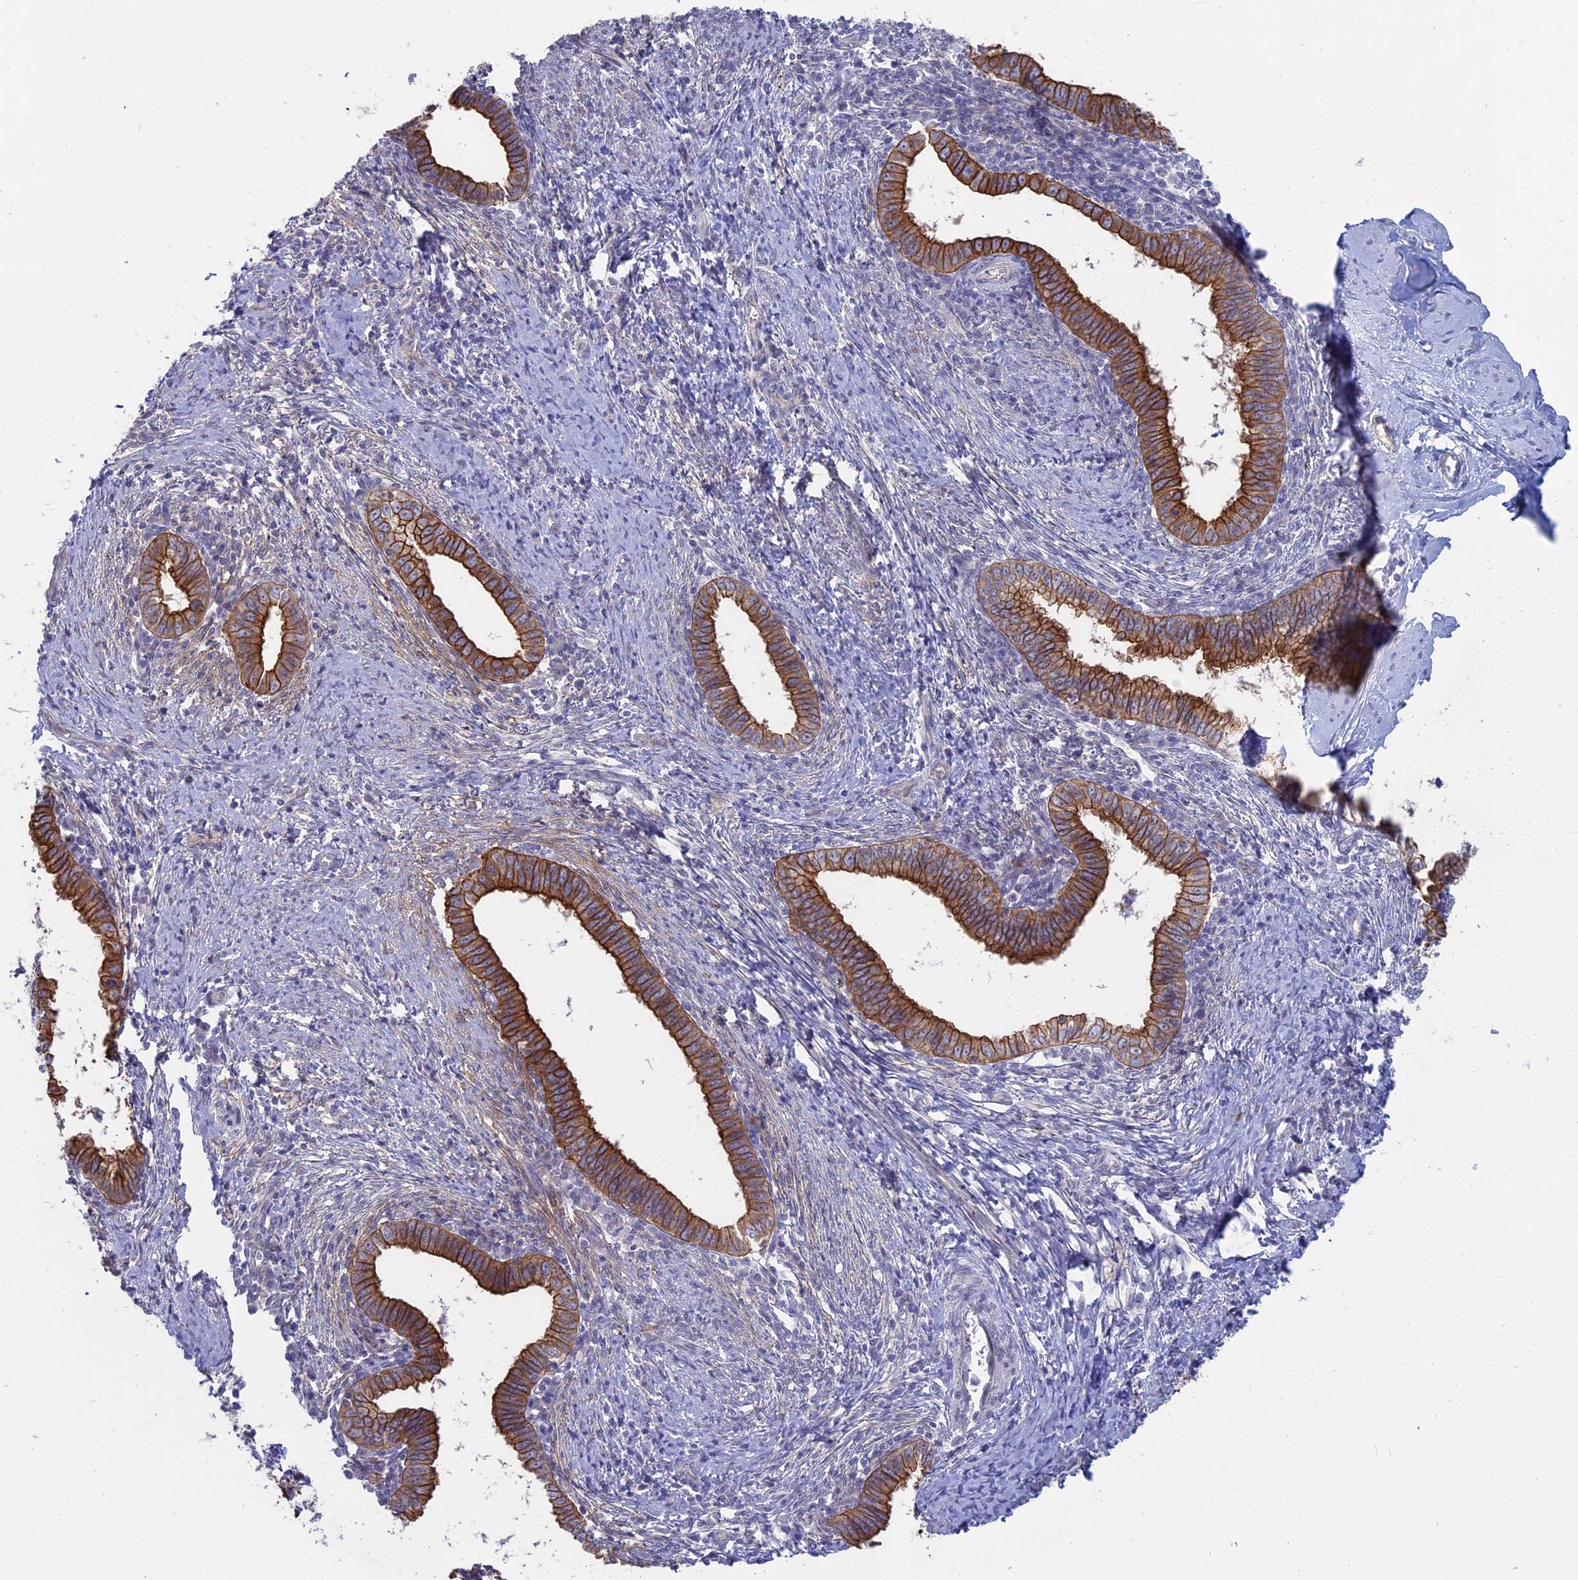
{"staining": {"intensity": "strong", "quantity": ">75%", "location": "cytoplasmic/membranous"}, "tissue": "cervical cancer", "cell_type": "Tumor cells", "image_type": "cancer", "snomed": [{"axis": "morphology", "description": "Adenocarcinoma, NOS"}, {"axis": "topography", "description": "Cervix"}], "caption": "Cervical adenocarcinoma stained with DAB (3,3'-diaminobenzidine) IHC reveals high levels of strong cytoplasmic/membranous staining in about >75% of tumor cells.", "gene": "MYO5B", "patient": {"sex": "female", "age": 36}}